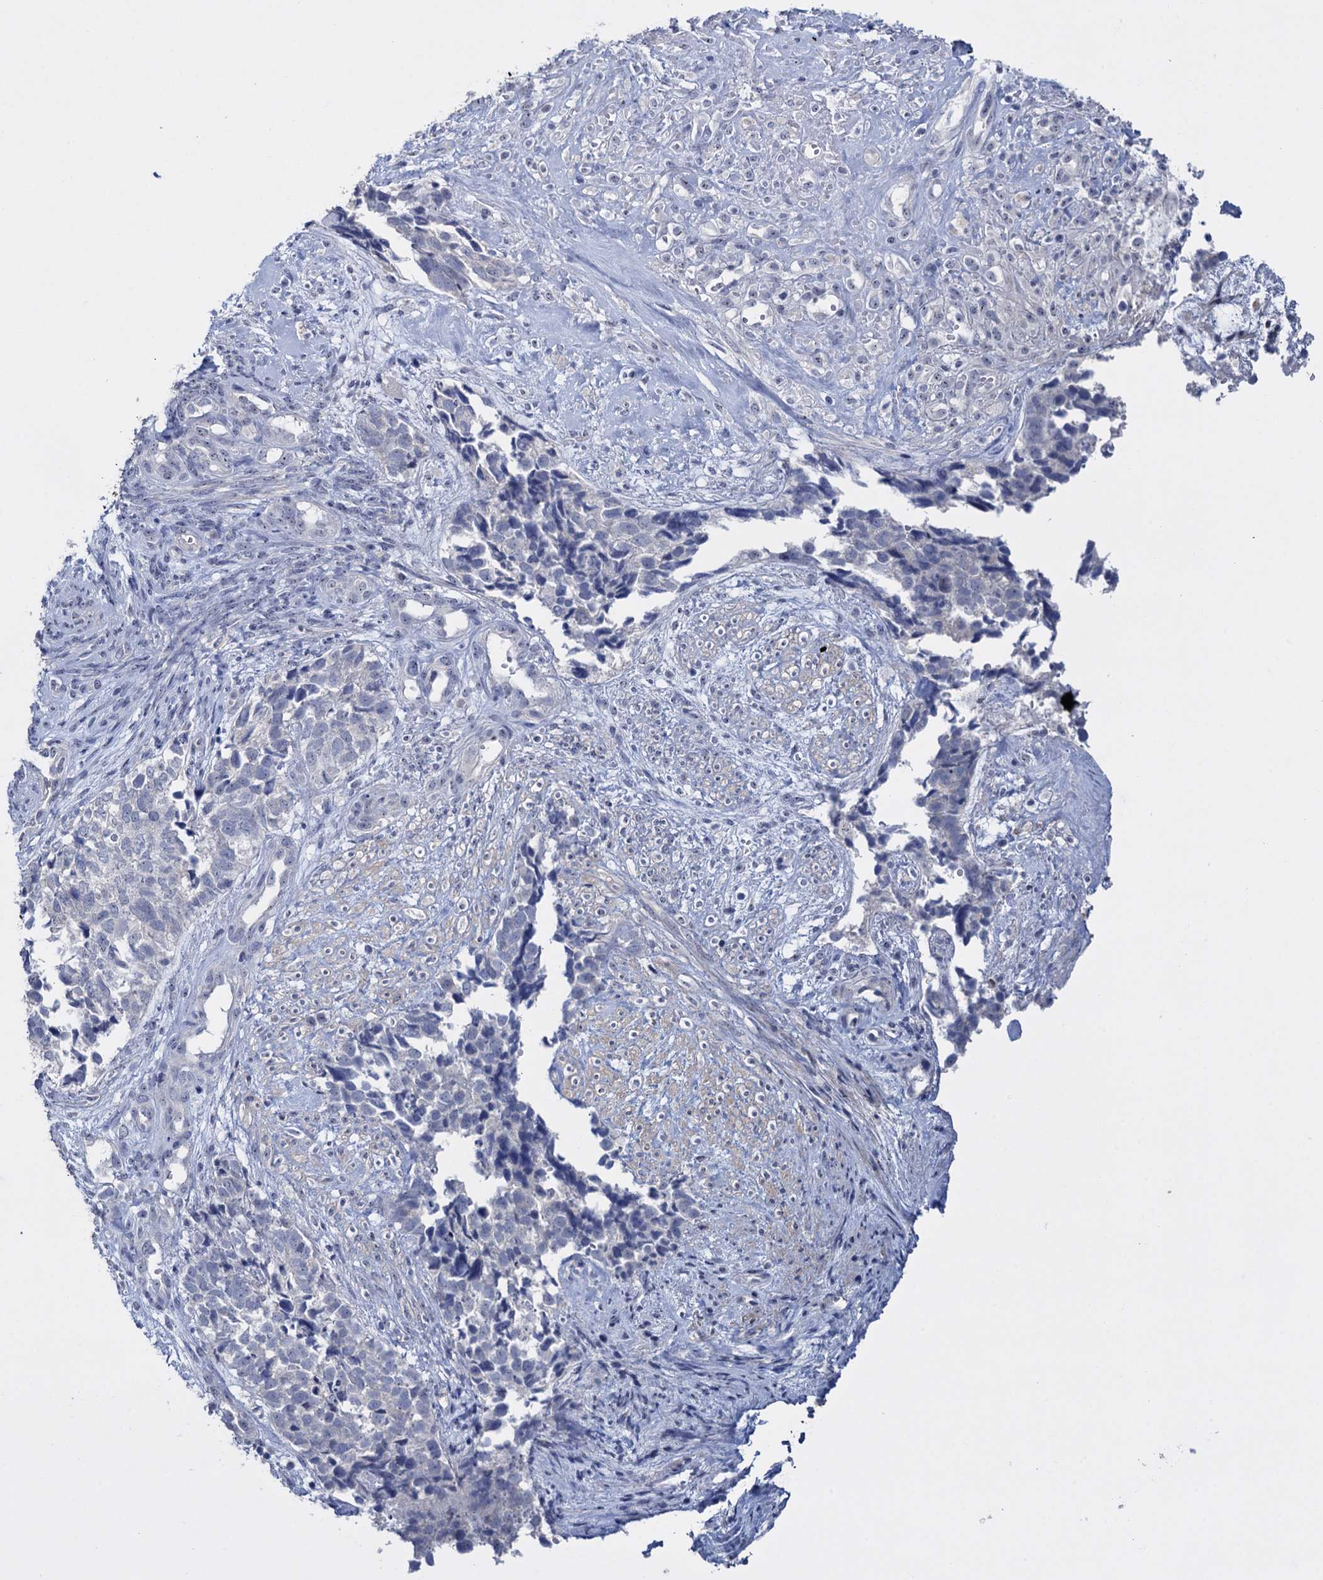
{"staining": {"intensity": "negative", "quantity": "none", "location": "none"}, "tissue": "cervical cancer", "cell_type": "Tumor cells", "image_type": "cancer", "snomed": [{"axis": "morphology", "description": "Squamous cell carcinoma, NOS"}, {"axis": "topography", "description": "Cervix"}], "caption": "An image of squamous cell carcinoma (cervical) stained for a protein exhibits no brown staining in tumor cells.", "gene": "SFN", "patient": {"sex": "female", "age": 63}}